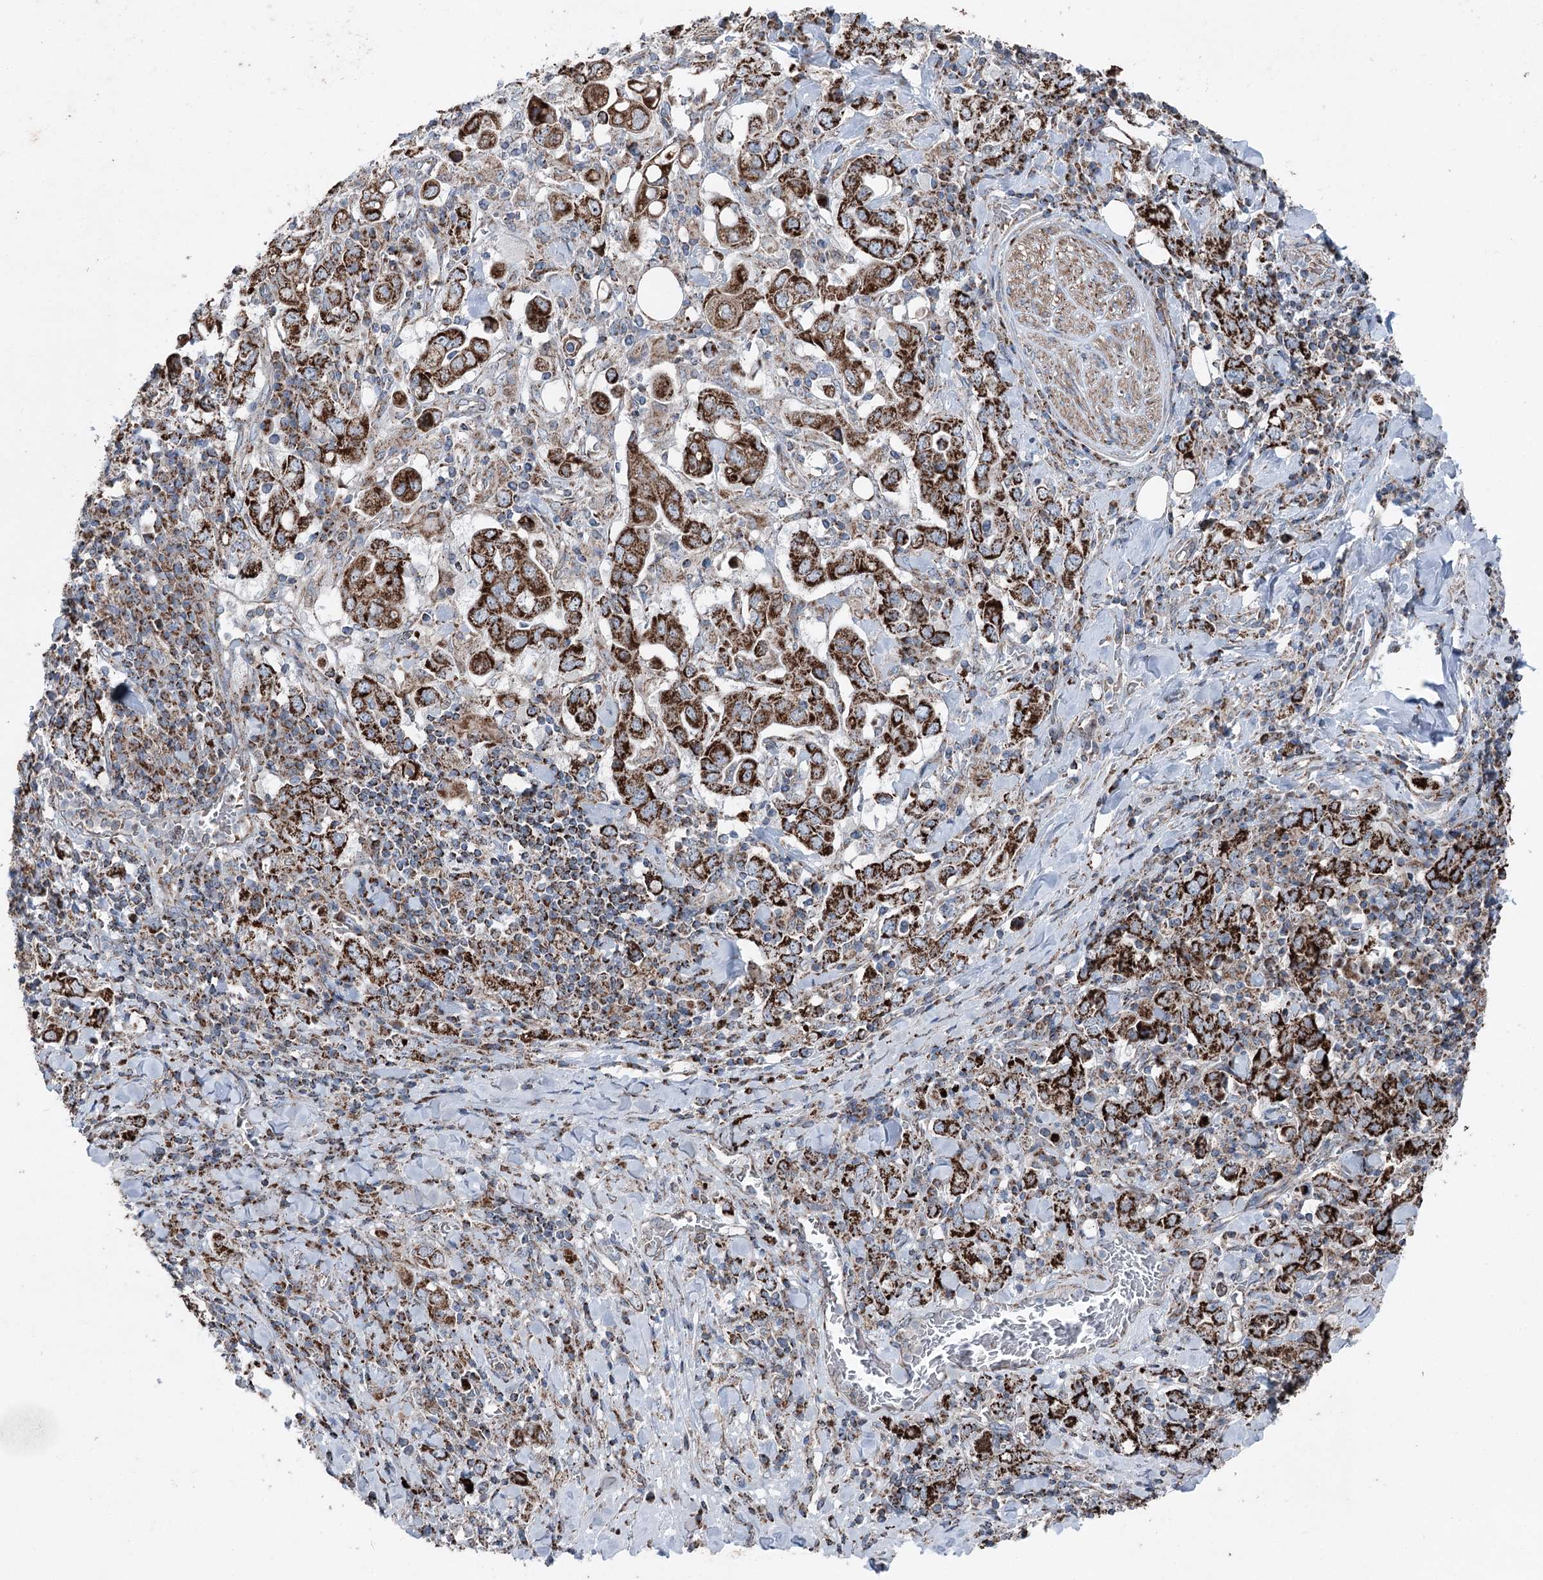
{"staining": {"intensity": "strong", "quantity": ">75%", "location": "cytoplasmic/membranous"}, "tissue": "stomach cancer", "cell_type": "Tumor cells", "image_type": "cancer", "snomed": [{"axis": "morphology", "description": "Adenocarcinoma, NOS"}, {"axis": "topography", "description": "Stomach, upper"}], "caption": "Immunohistochemical staining of adenocarcinoma (stomach) exhibits high levels of strong cytoplasmic/membranous staining in about >75% of tumor cells.", "gene": "UCN3", "patient": {"sex": "male", "age": 62}}